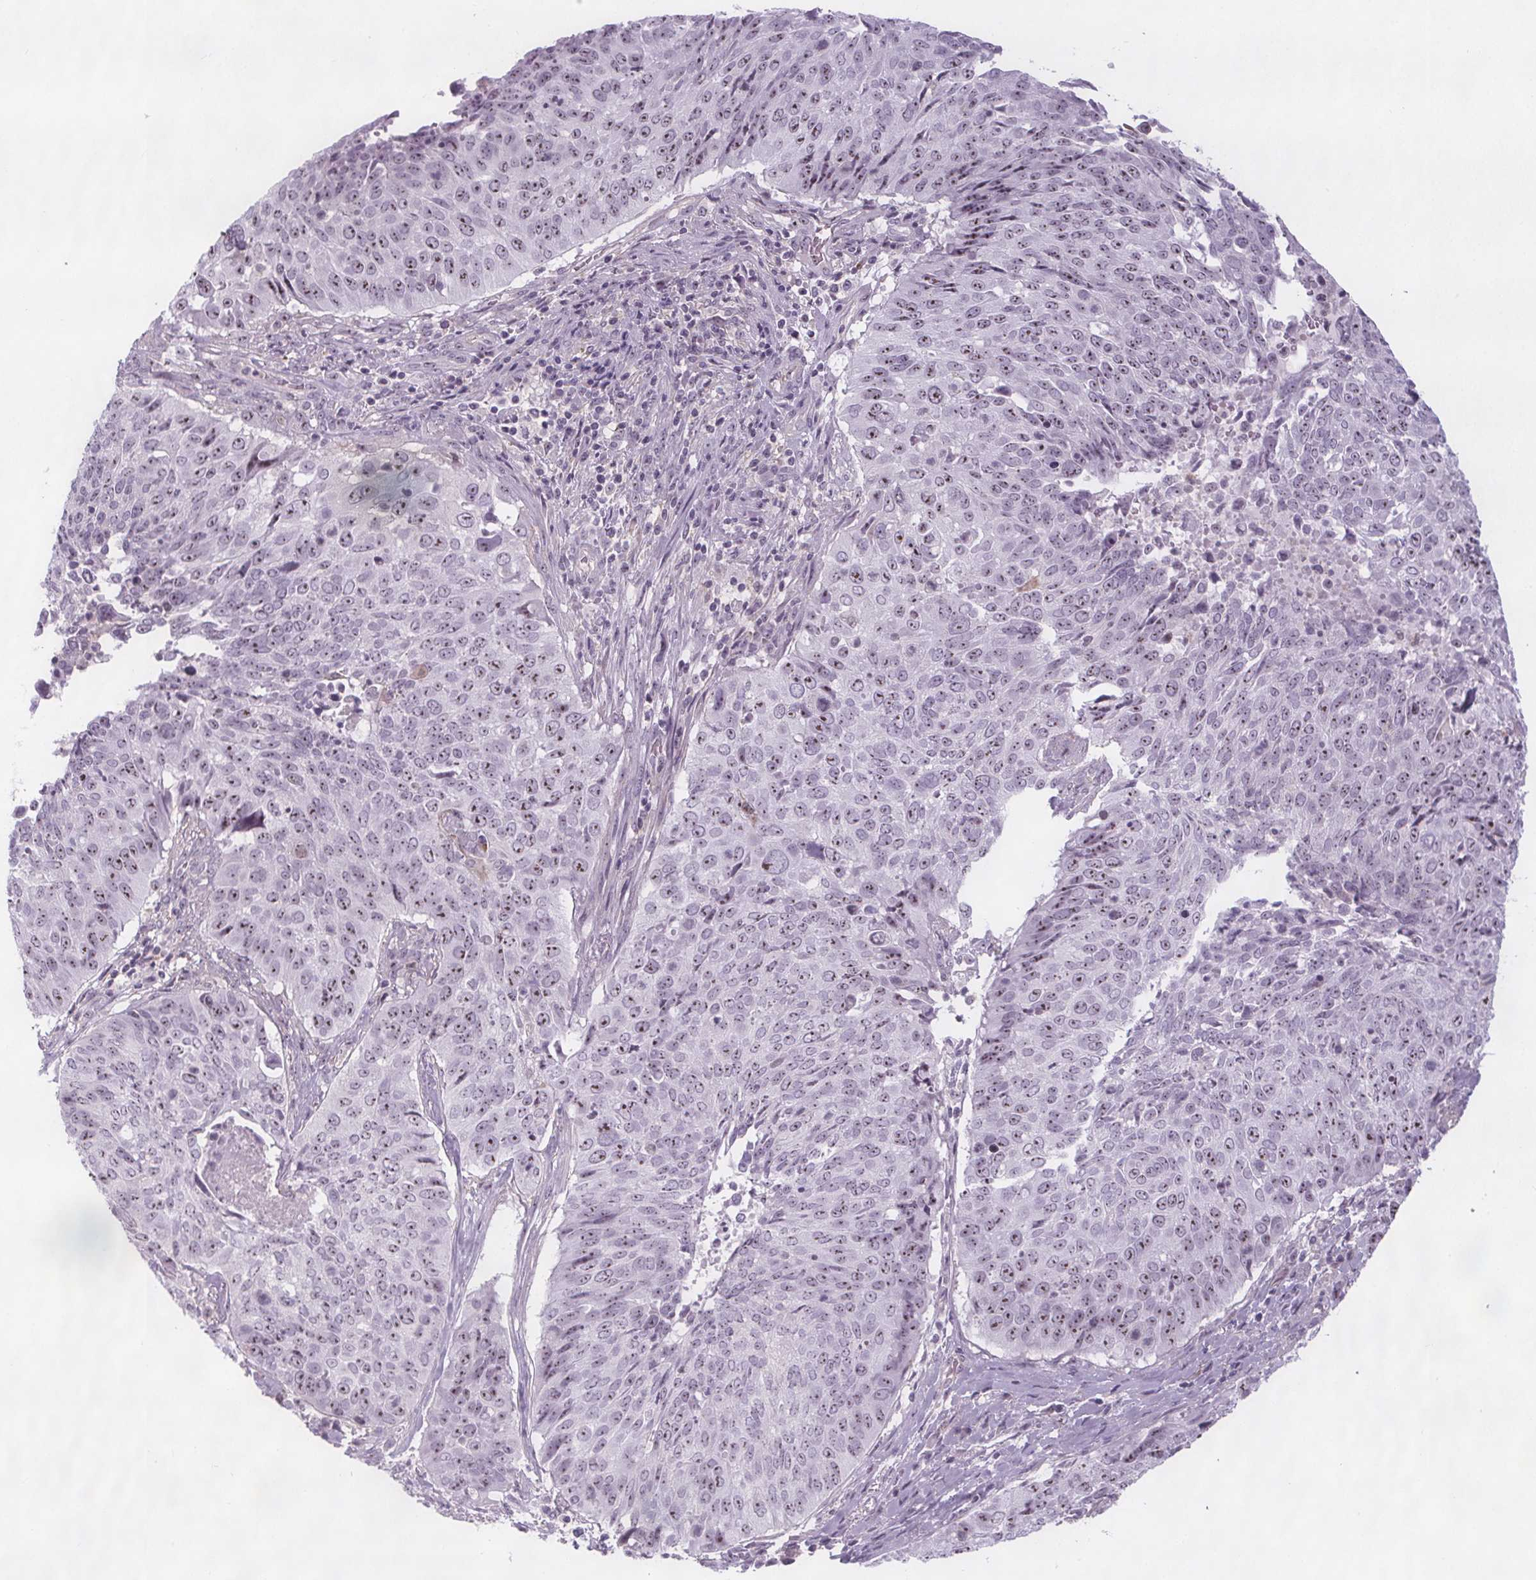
{"staining": {"intensity": "moderate", "quantity": ">75%", "location": "nuclear"}, "tissue": "lung cancer", "cell_type": "Tumor cells", "image_type": "cancer", "snomed": [{"axis": "morphology", "description": "Normal tissue, NOS"}, {"axis": "morphology", "description": "Squamous cell carcinoma, NOS"}, {"axis": "topography", "description": "Bronchus"}, {"axis": "topography", "description": "Lung"}], "caption": "About >75% of tumor cells in lung cancer exhibit moderate nuclear protein staining as visualized by brown immunohistochemical staining.", "gene": "NOLC1", "patient": {"sex": "male", "age": 64}}